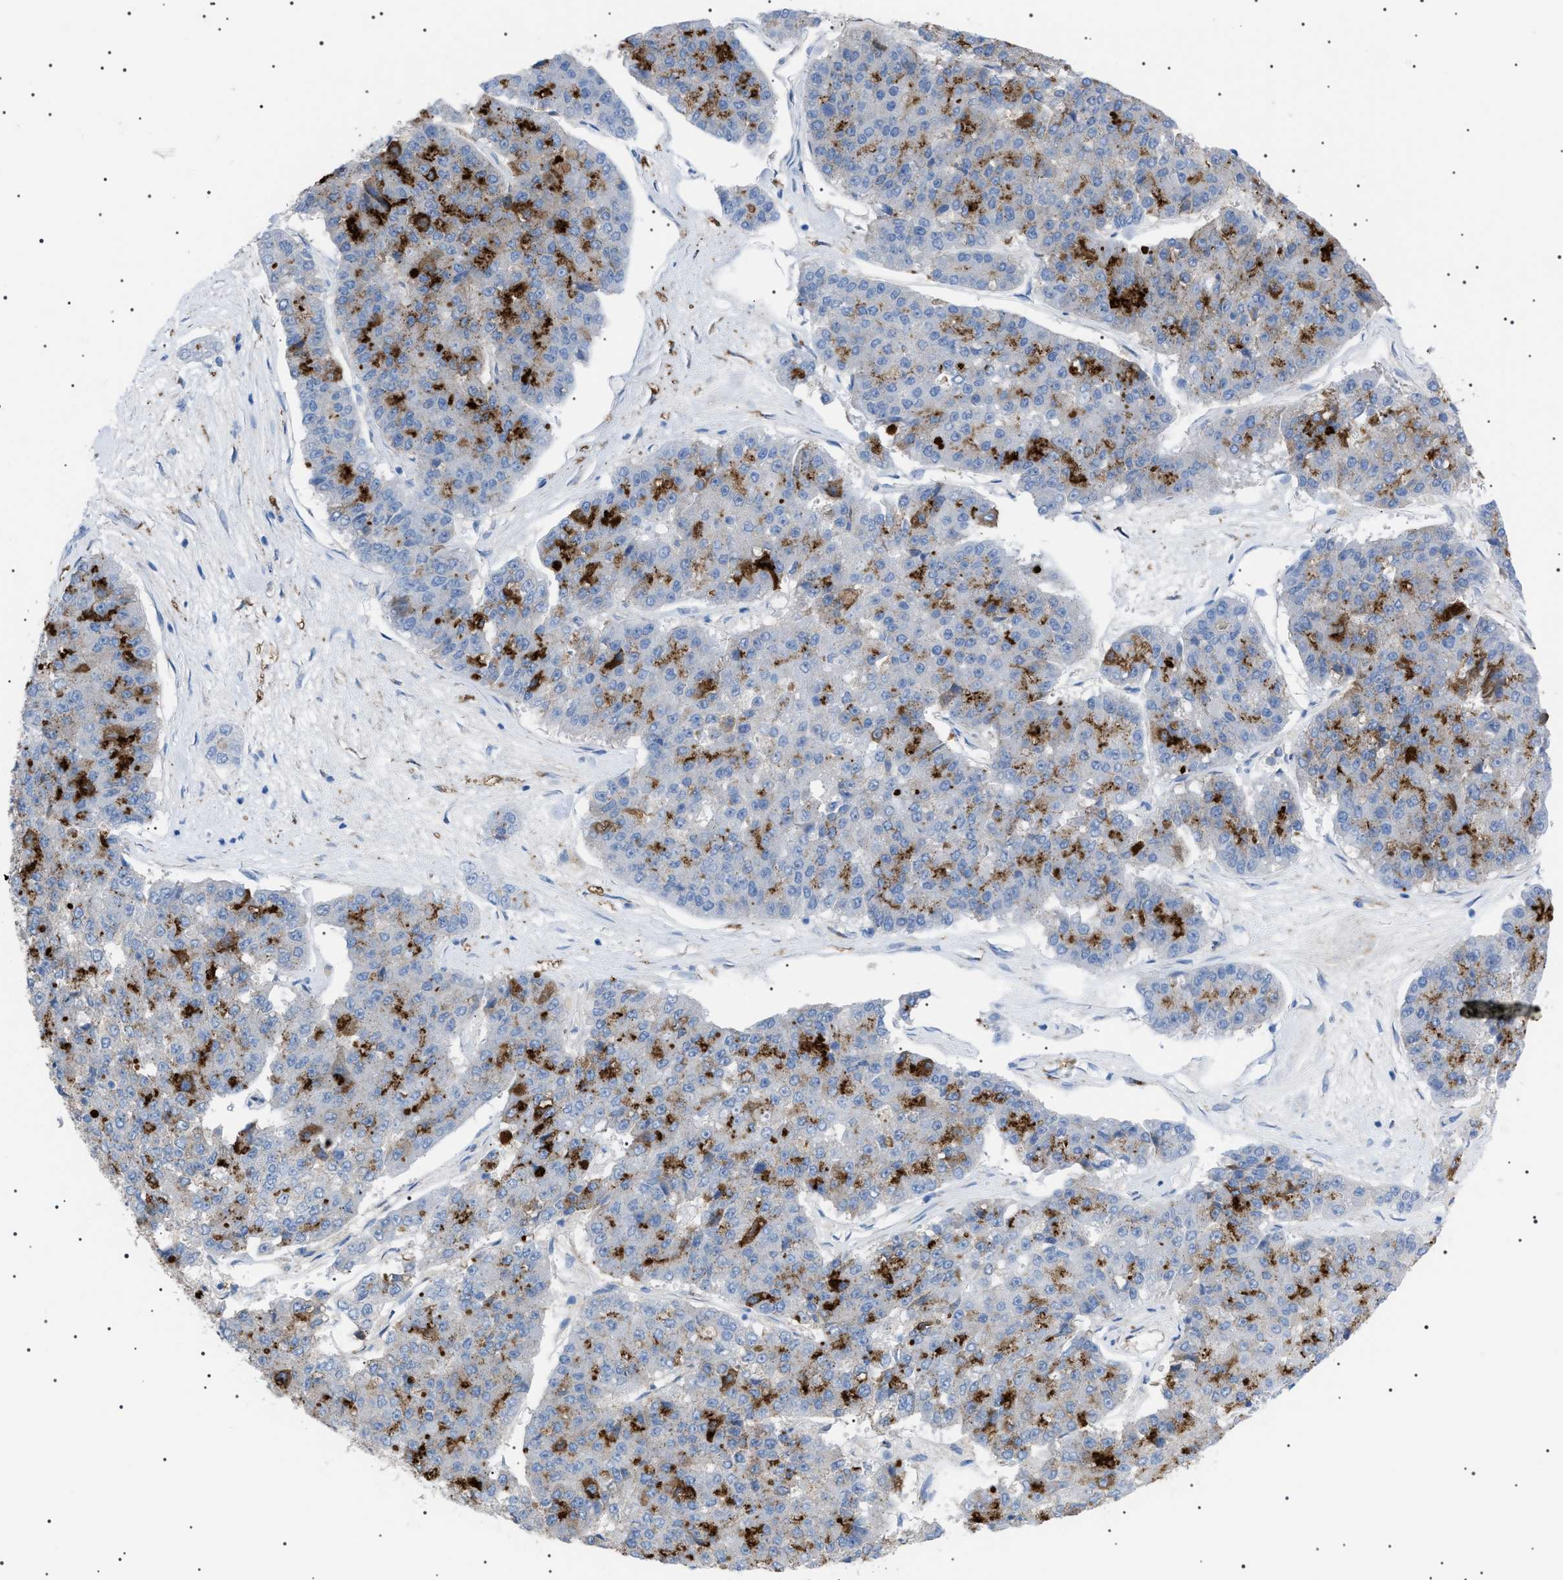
{"staining": {"intensity": "strong", "quantity": "<25%", "location": "cytoplasmic/membranous"}, "tissue": "pancreatic cancer", "cell_type": "Tumor cells", "image_type": "cancer", "snomed": [{"axis": "morphology", "description": "Adenocarcinoma, NOS"}, {"axis": "topography", "description": "Pancreas"}], "caption": "Protein expression analysis of human adenocarcinoma (pancreatic) reveals strong cytoplasmic/membranous staining in approximately <25% of tumor cells.", "gene": "LPA", "patient": {"sex": "male", "age": 50}}